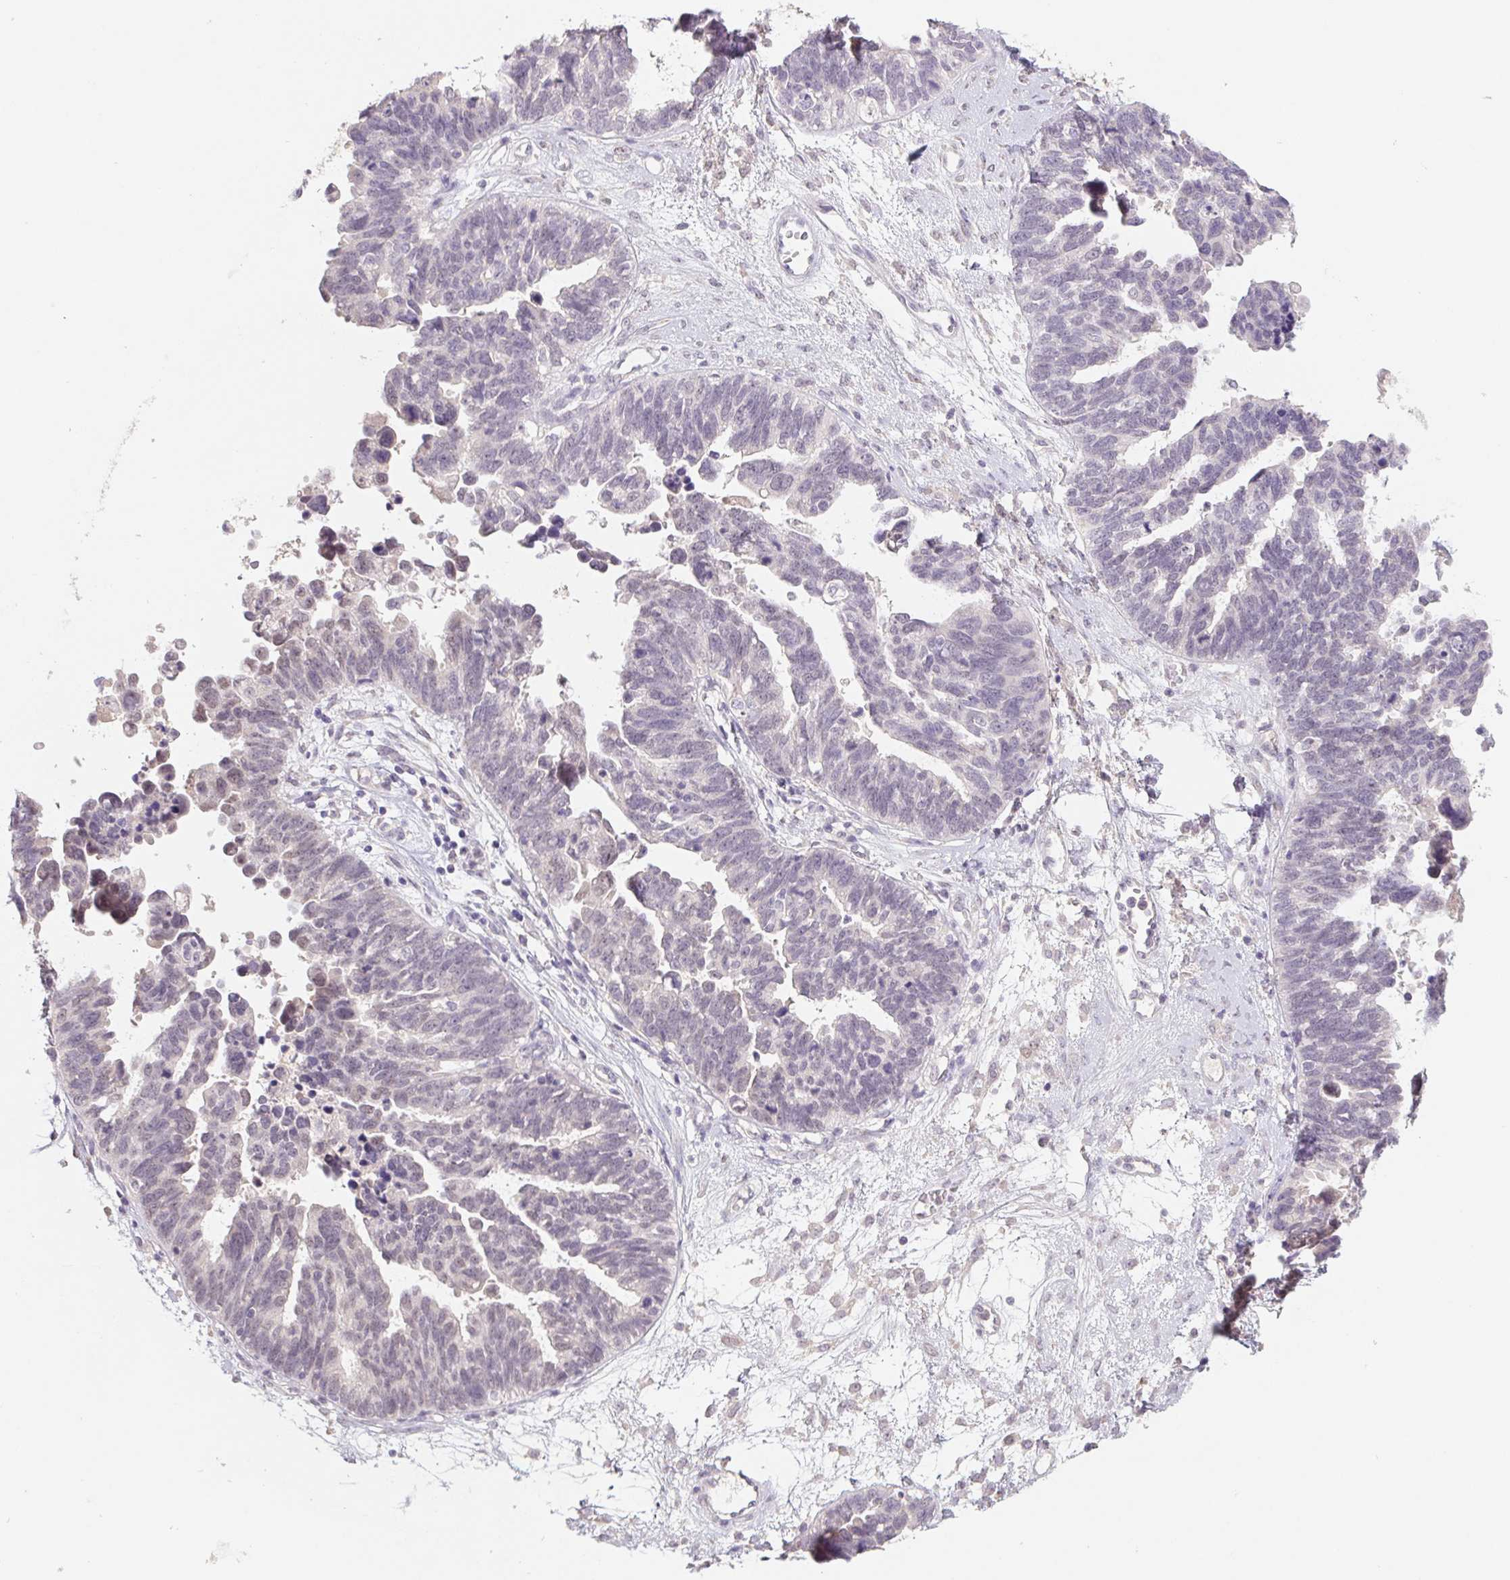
{"staining": {"intensity": "negative", "quantity": "none", "location": "none"}, "tissue": "ovarian cancer", "cell_type": "Tumor cells", "image_type": "cancer", "snomed": [{"axis": "morphology", "description": "Cystadenocarcinoma, serous, NOS"}, {"axis": "topography", "description": "Ovary"}], "caption": "Immunohistochemical staining of human ovarian cancer reveals no significant staining in tumor cells. (DAB (3,3'-diaminobenzidine) immunohistochemistry (IHC), high magnification).", "gene": "PNMA8B", "patient": {"sex": "female", "age": 60}}